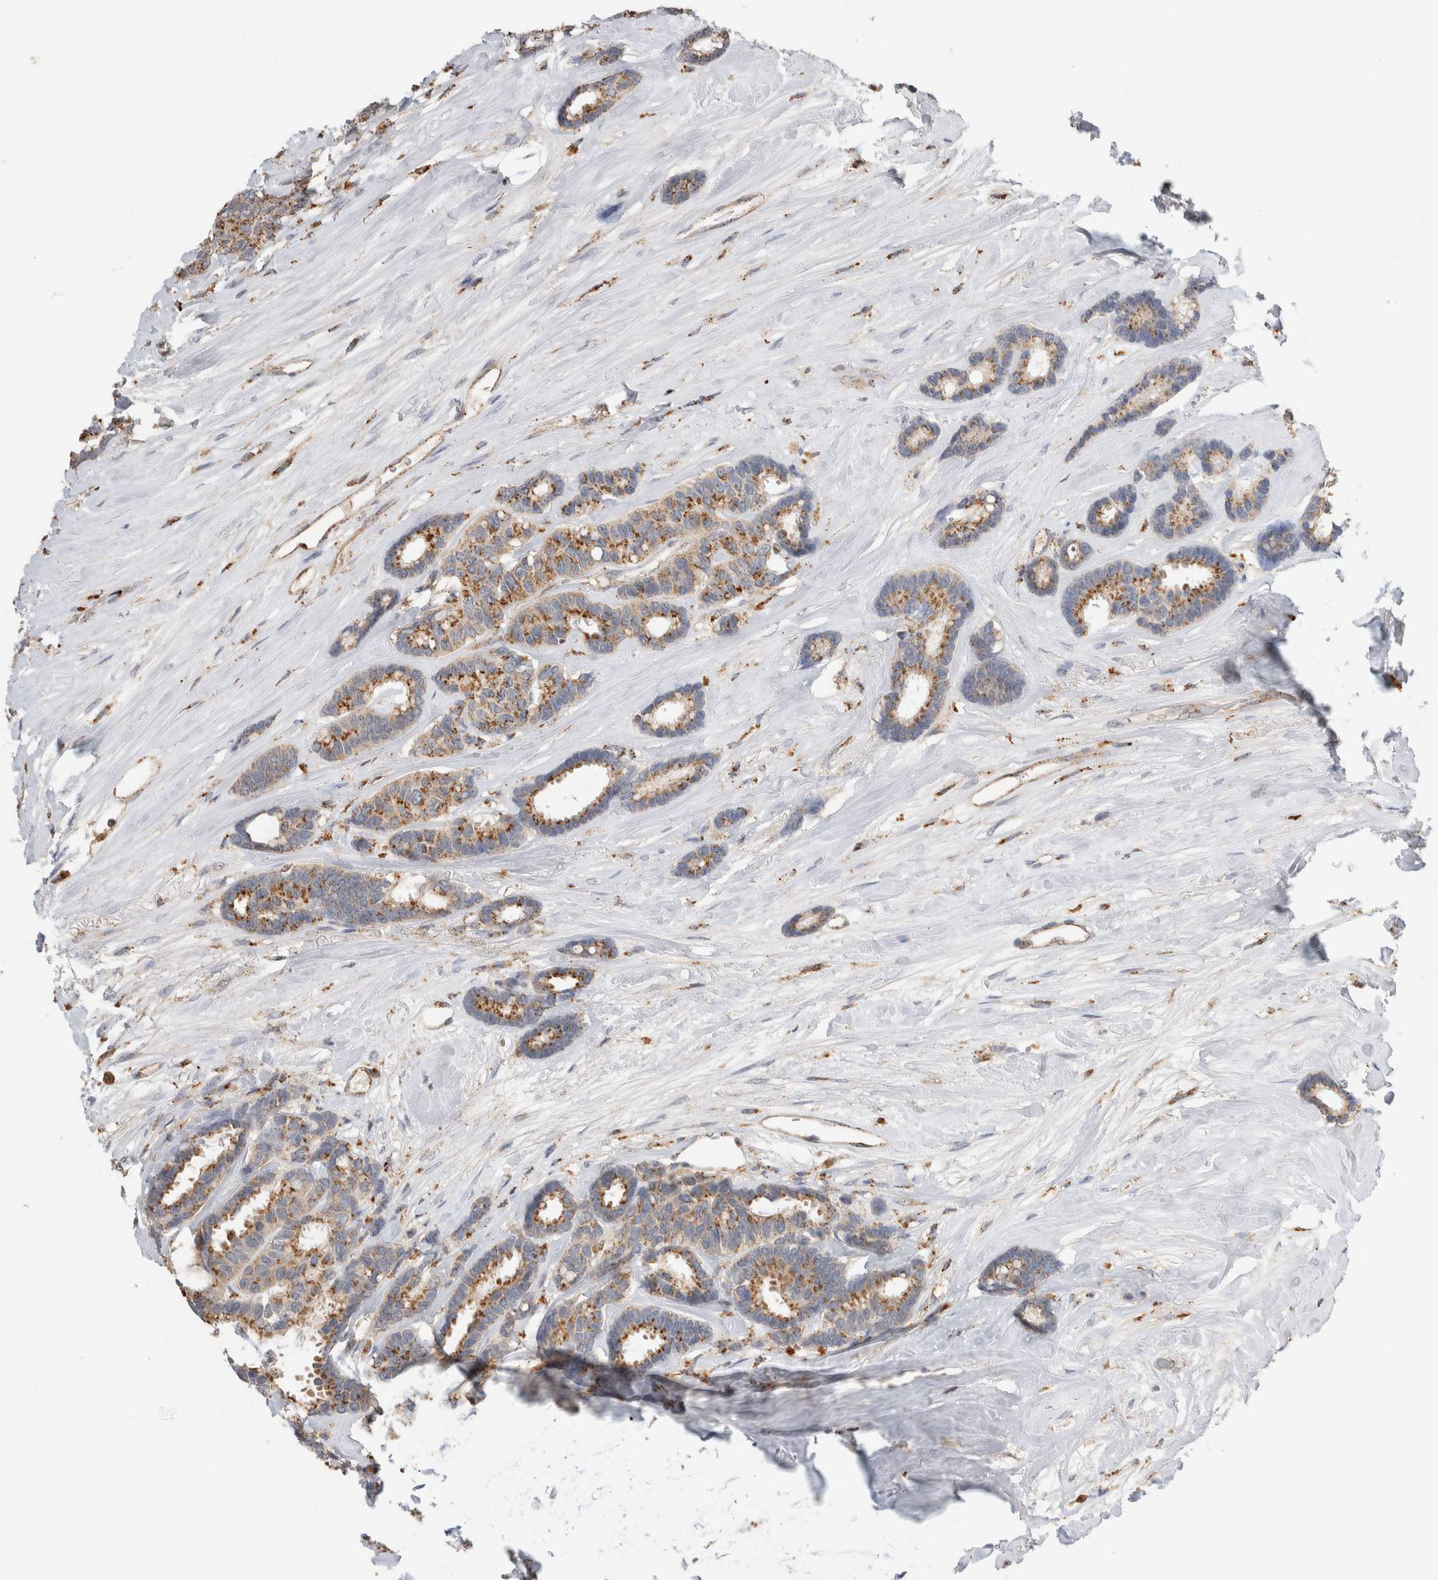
{"staining": {"intensity": "moderate", "quantity": ">75%", "location": "cytoplasmic/membranous"}, "tissue": "breast cancer", "cell_type": "Tumor cells", "image_type": "cancer", "snomed": [{"axis": "morphology", "description": "Duct carcinoma"}, {"axis": "topography", "description": "Breast"}], "caption": "The photomicrograph reveals a brown stain indicating the presence of a protein in the cytoplasmic/membranous of tumor cells in breast cancer (intraductal carcinoma).", "gene": "GNS", "patient": {"sex": "female", "age": 87}}